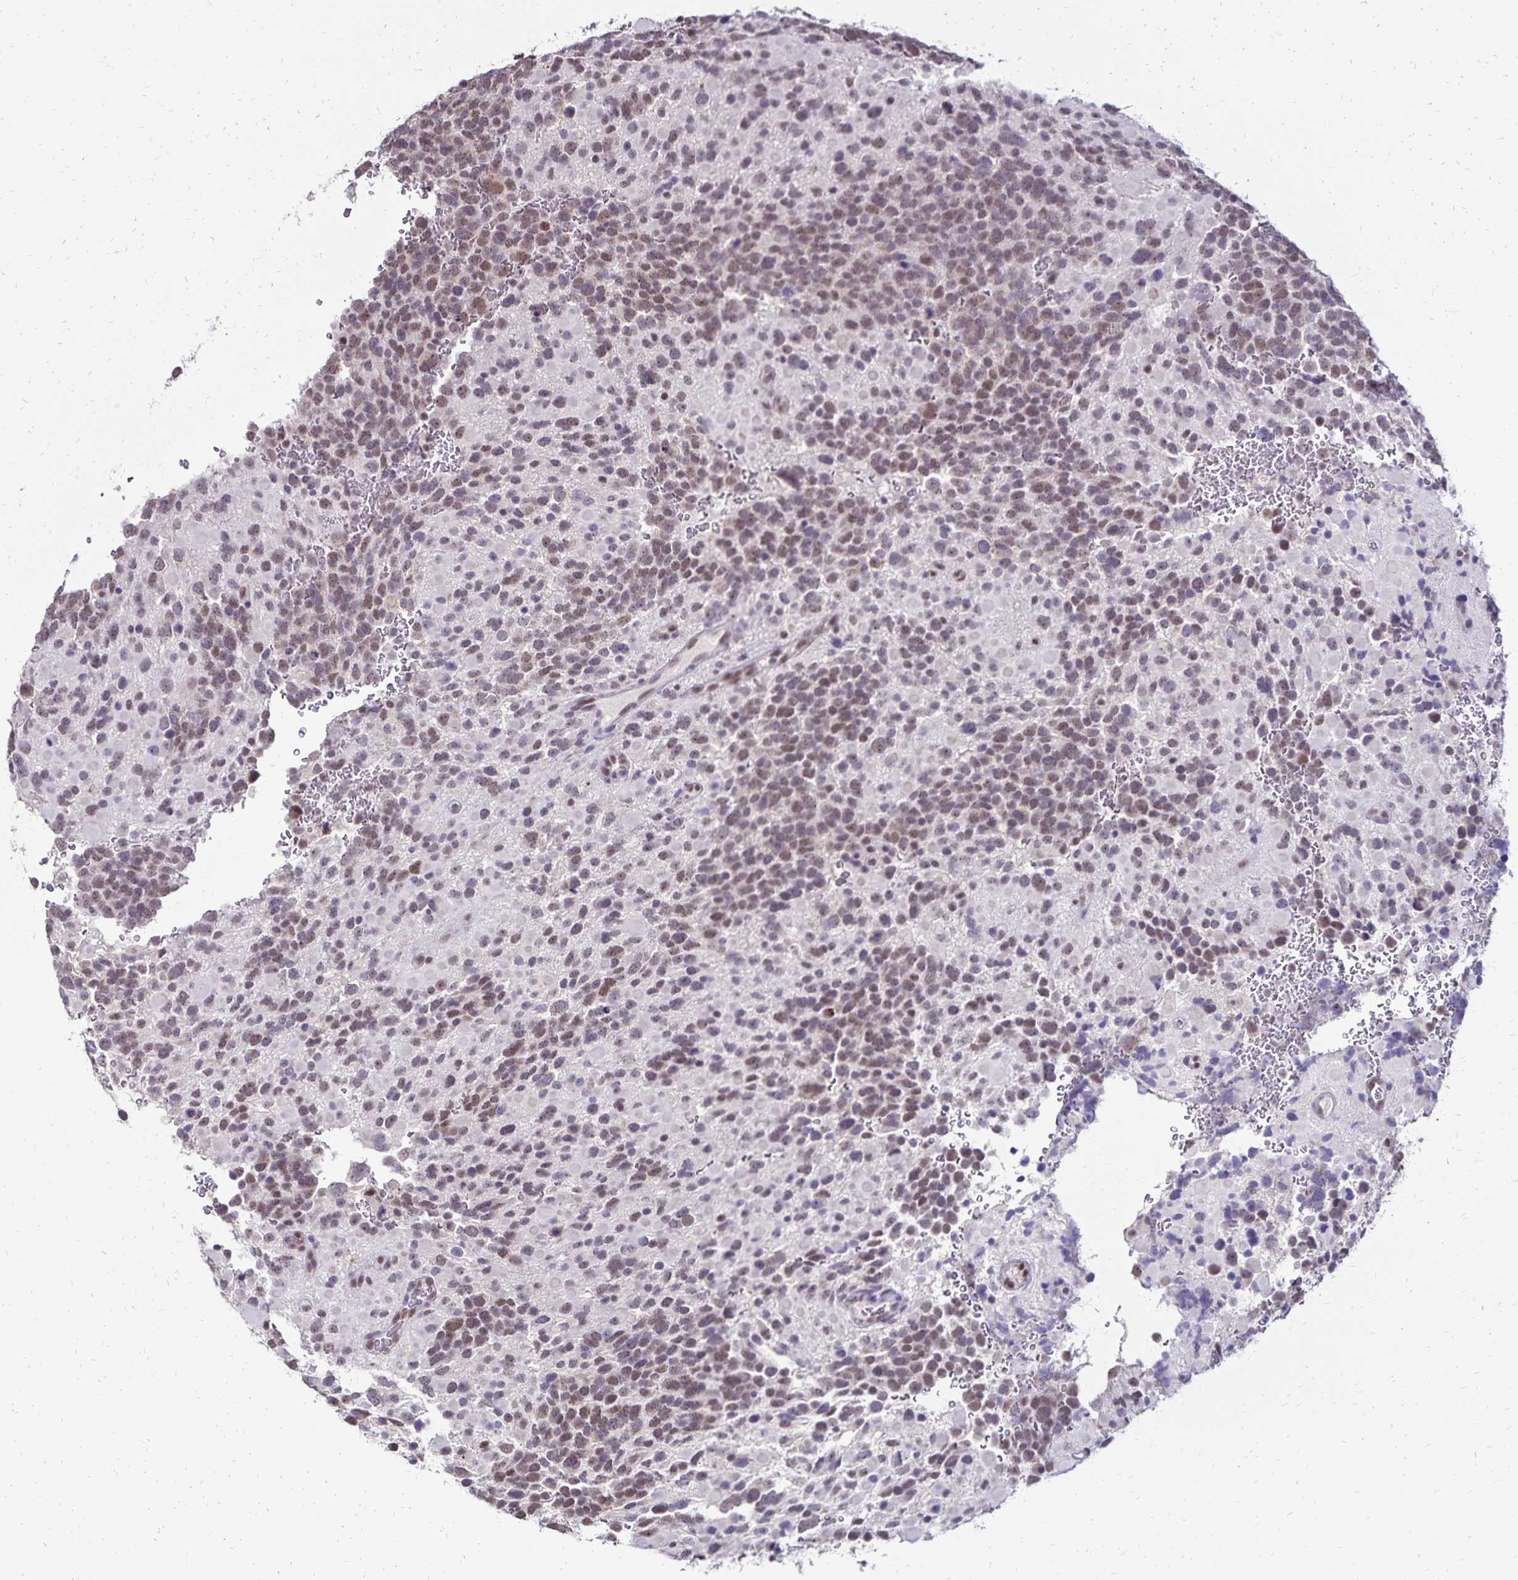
{"staining": {"intensity": "moderate", "quantity": "25%-75%", "location": "nuclear"}, "tissue": "glioma", "cell_type": "Tumor cells", "image_type": "cancer", "snomed": [{"axis": "morphology", "description": "Glioma, malignant, High grade"}, {"axis": "topography", "description": "Brain"}], "caption": "Immunohistochemical staining of human glioma shows moderate nuclear protein staining in about 25%-75% of tumor cells. (Stains: DAB in brown, nuclei in blue, Microscopy: brightfield microscopy at high magnification).", "gene": "POLB", "patient": {"sex": "female", "age": 40}}